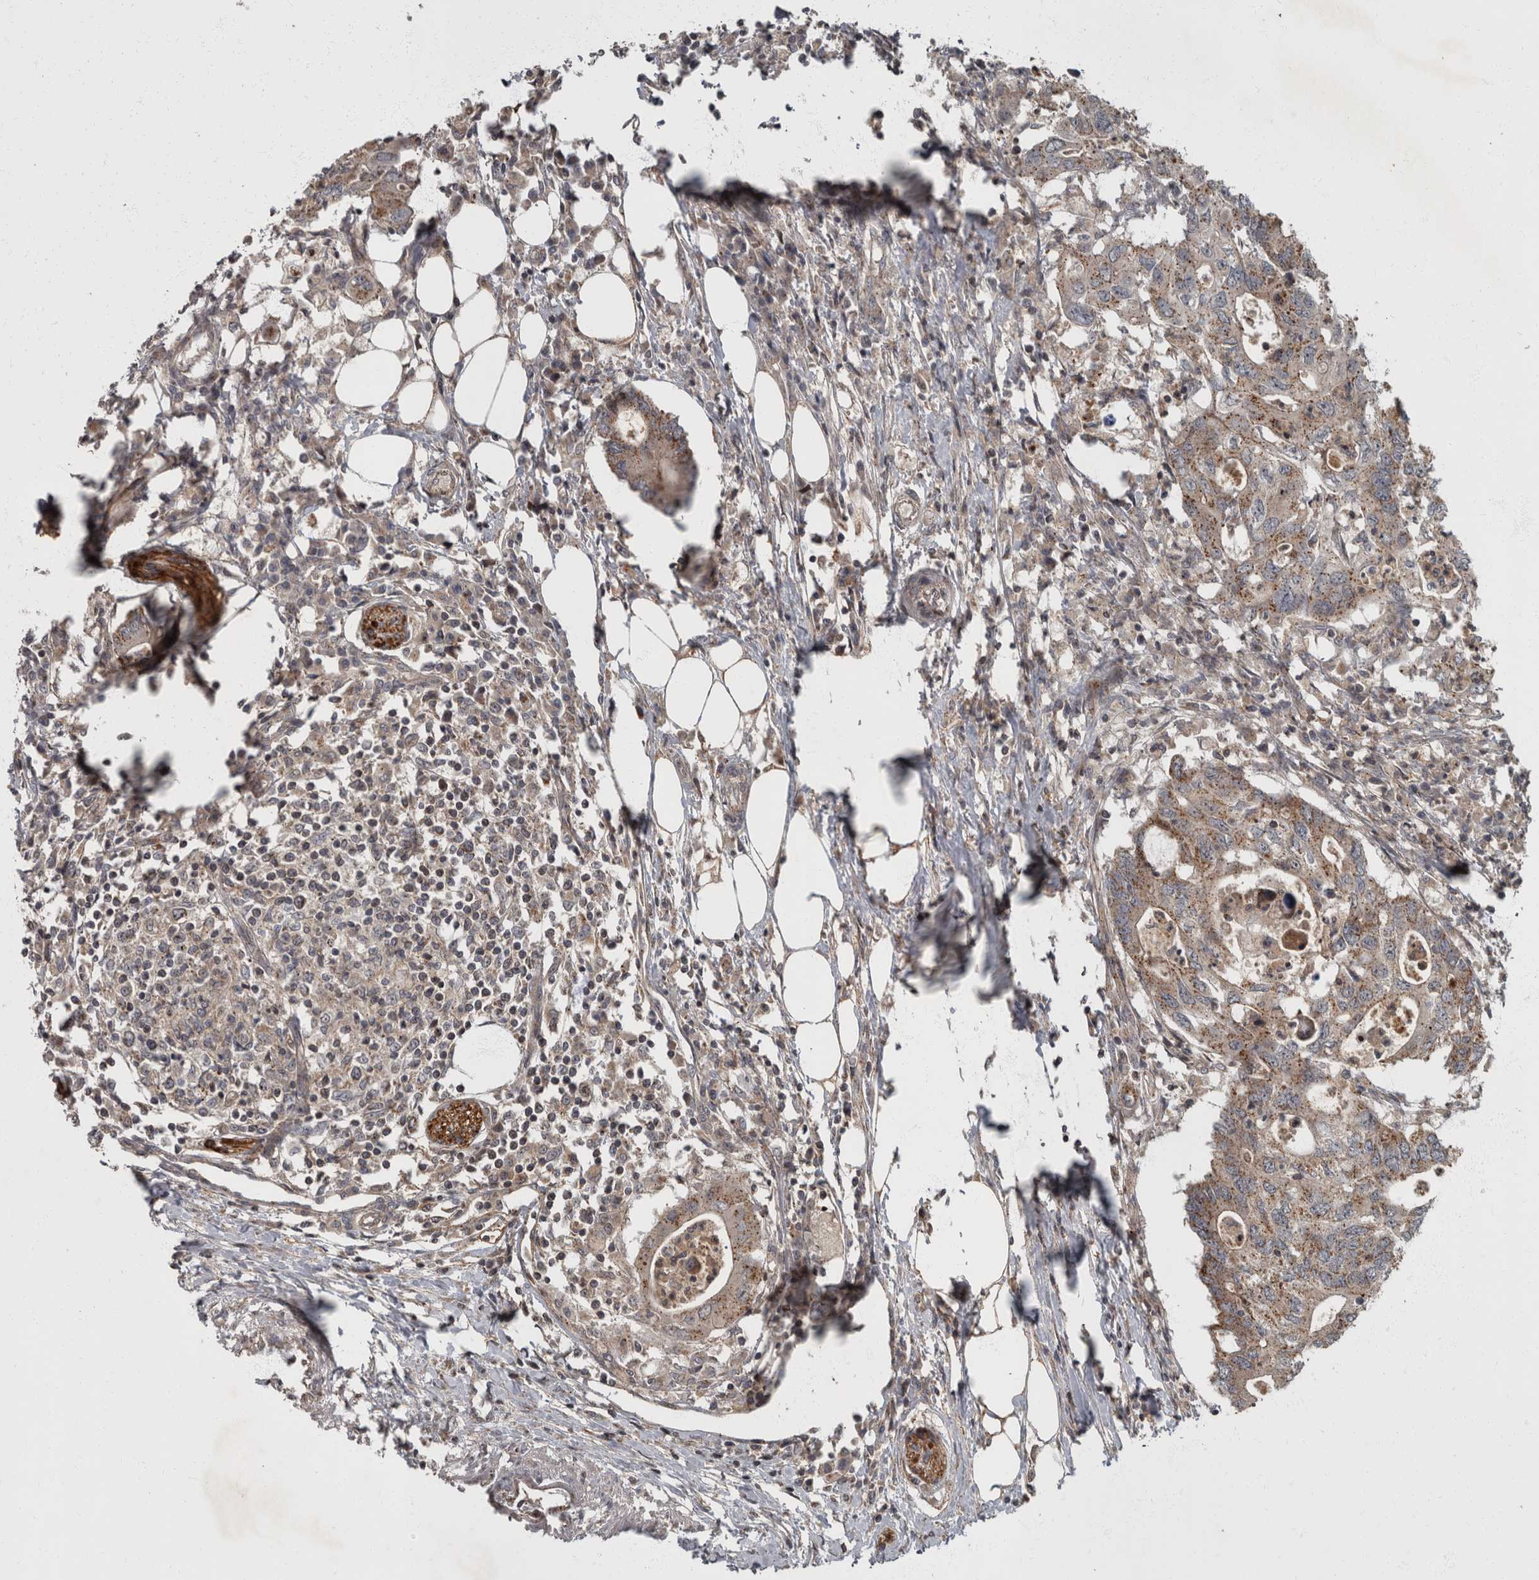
{"staining": {"intensity": "weak", "quantity": ">75%", "location": "cytoplasmic/membranous"}, "tissue": "colorectal cancer", "cell_type": "Tumor cells", "image_type": "cancer", "snomed": [{"axis": "morphology", "description": "Adenocarcinoma, NOS"}, {"axis": "topography", "description": "Colon"}], "caption": "Colorectal cancer (adenocarcinoma) tissue displays weak cytoplasmic/membranous positivity in approximately >75% of tumor cells", "gene": "VEGFD", "patient": {"sex": "male", "age": 71}}